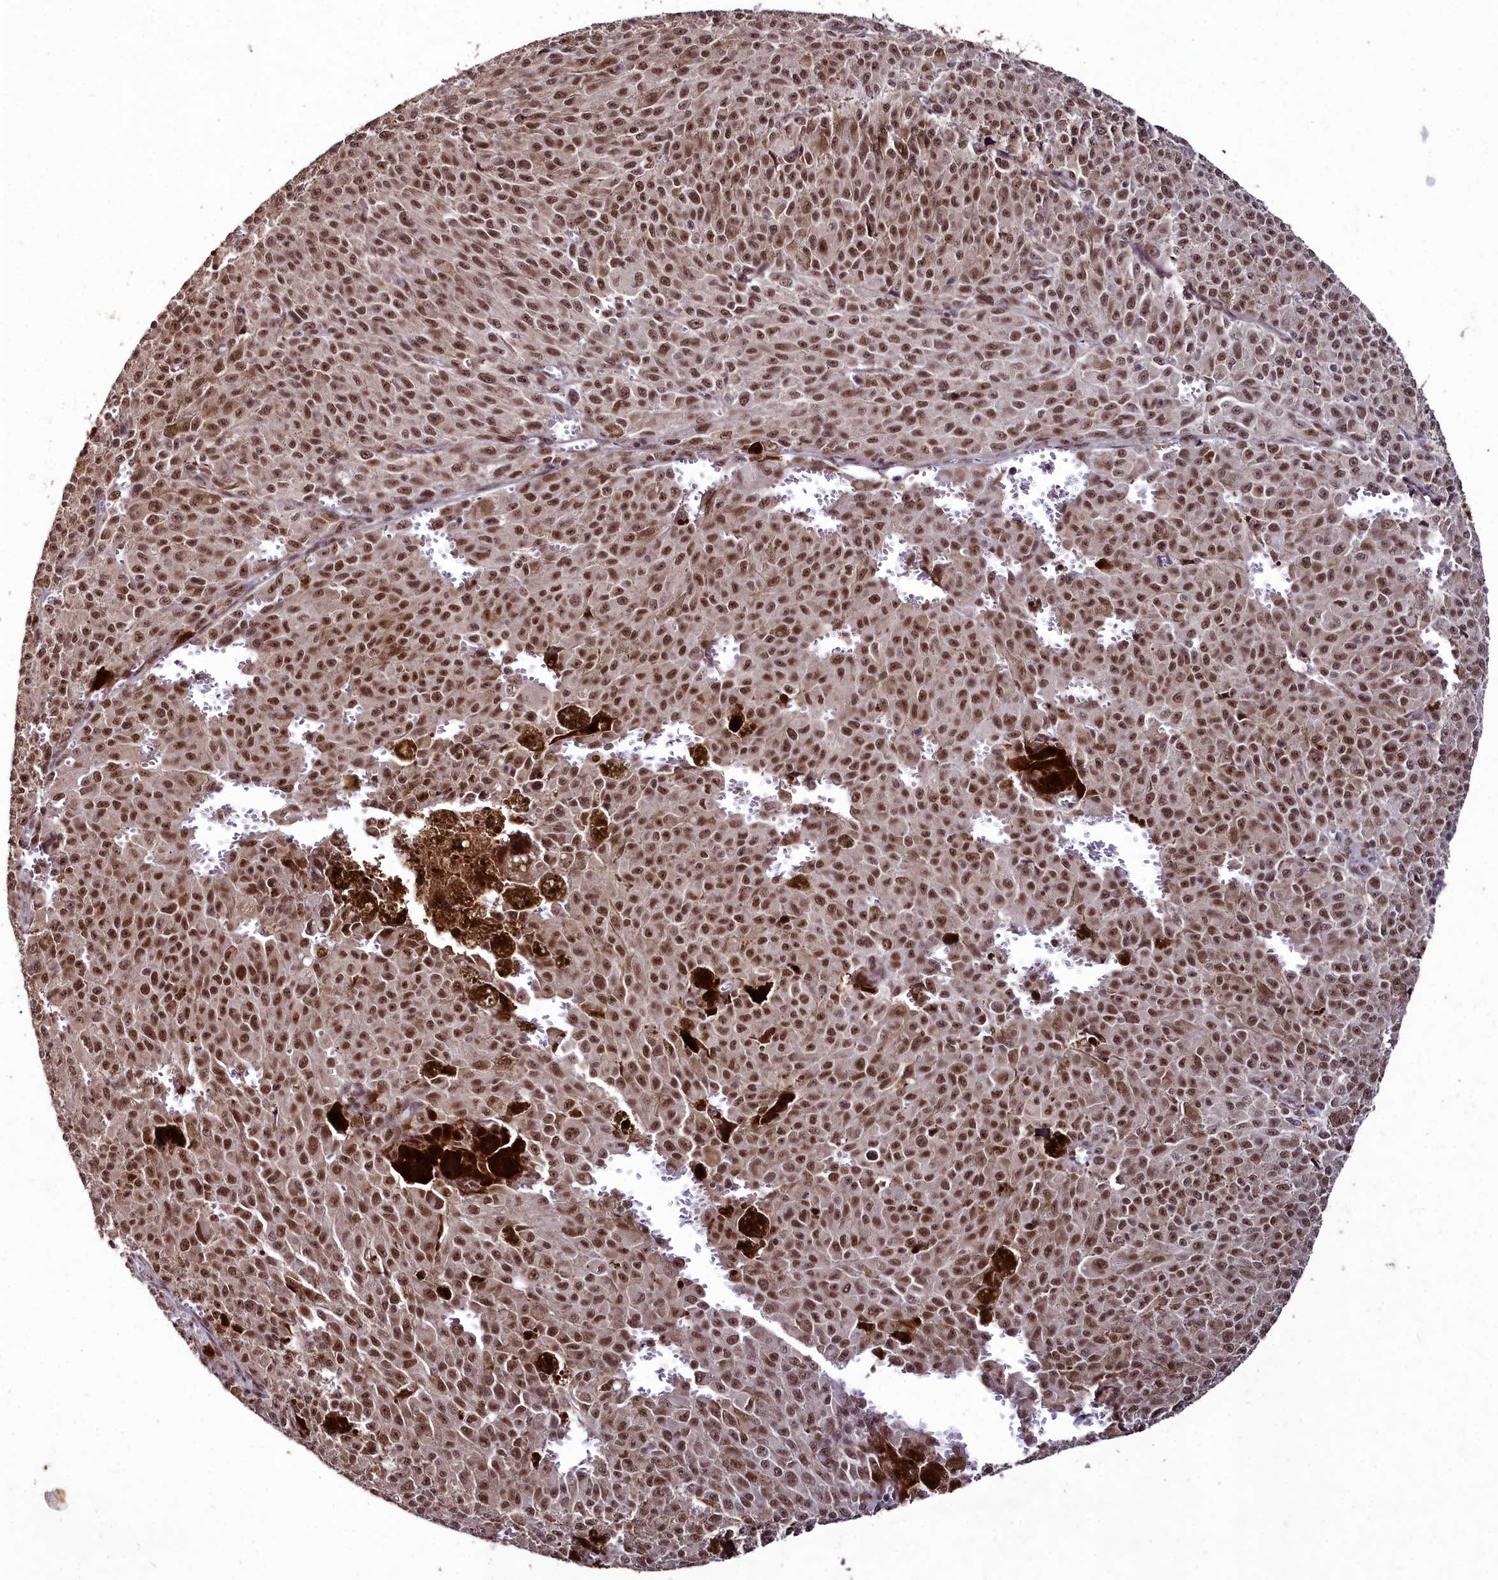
{"staining": {"intensity": "strong", "quantity": ">75%", "location": "nuclear"}, "tissue": "melanoma", "cell_type": "Tumor cells", "image_type": "cancer", "snomed": [{"axis": "morphology", "description": "Malignant melanoma, NOS"}, {"axis": "topography", "description": "Skin"}], "caption": "Immunohistochemistry of human melanoma displays high levels of strong nuclear expression in about >75% of tumor cells.", "gene": "CXXC1", "patient": {"sex": "female", "age": 52}}